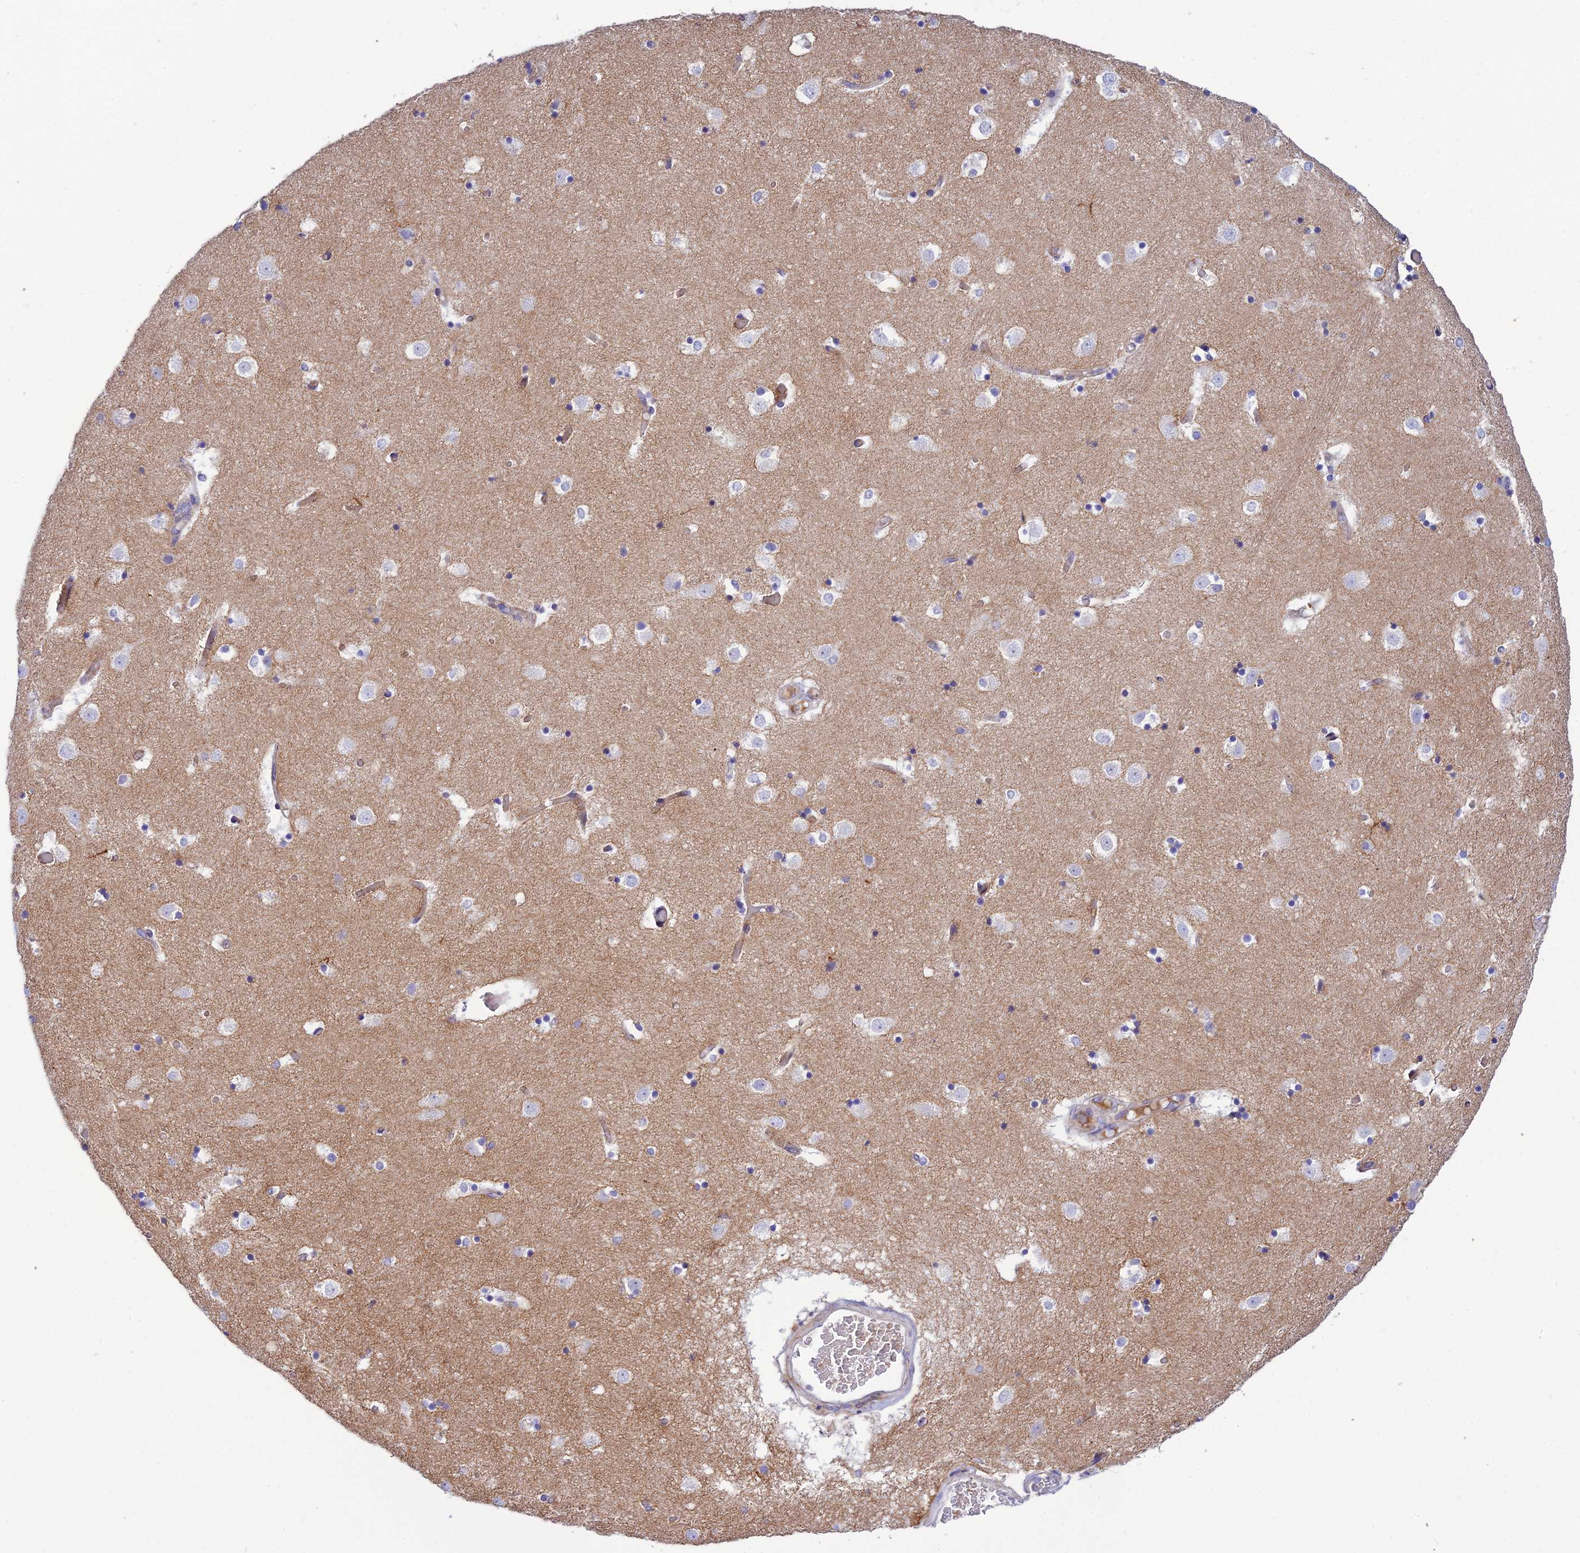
{"staining": {"intensity": "negative", "quantity": "none", "location": "none"}, "tissue": "caudate", "cell_type": "Glial cells", "image_type": "normal", "snomed": [{"axis": "morphology", "description": "Normal tissue, NOS"}, {"axis": "topography", "description": "Lateral ventricle wall"}], "caption": "Immunohistochemistry of benign caudate demonstrates no expression in glial cells. (Immunohistochemistry (ihc), brightfield microscopy, high magnification).", "gene": "CCDC157", "patient": {"sex": "female", "age": 52}}